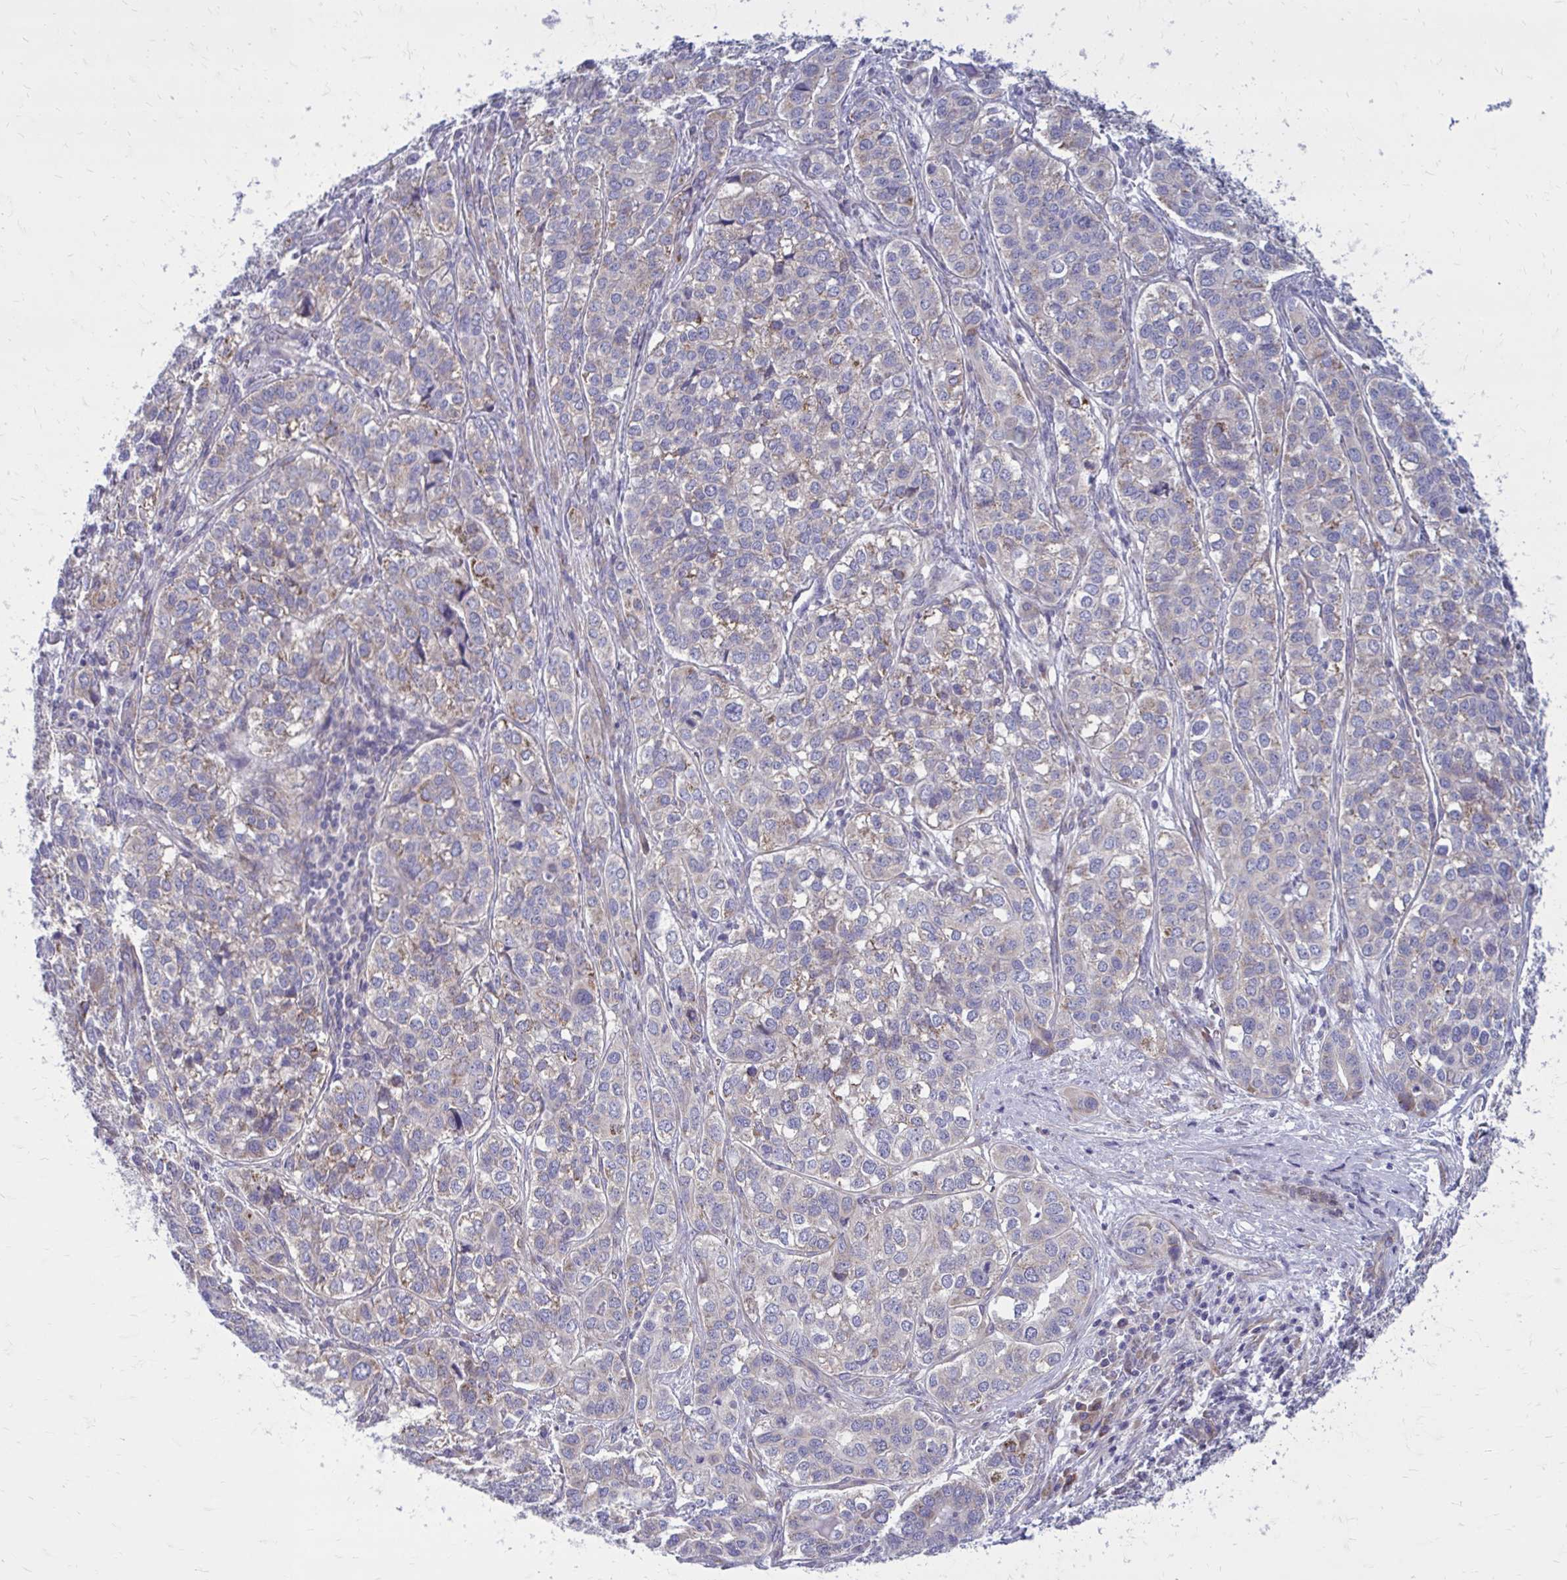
{"staining": {"intensity": "negative", "quantity": "none", "location": "none"}, "tissue": "liver cancer", "cell_type": "Tumor cells", "image_type": "cancer", "snomed": [{"axis": "morphology", "description": "Cholangiocarcinoma"}, {"axis": "topography", "description": "Liver"}], "caption": "A photomicrograph of human liver cholangiocarcinoma is negative for staining in tumor cells.", "gene": "GIGYF2", "patient": {"sex": "male", "age": 56}}